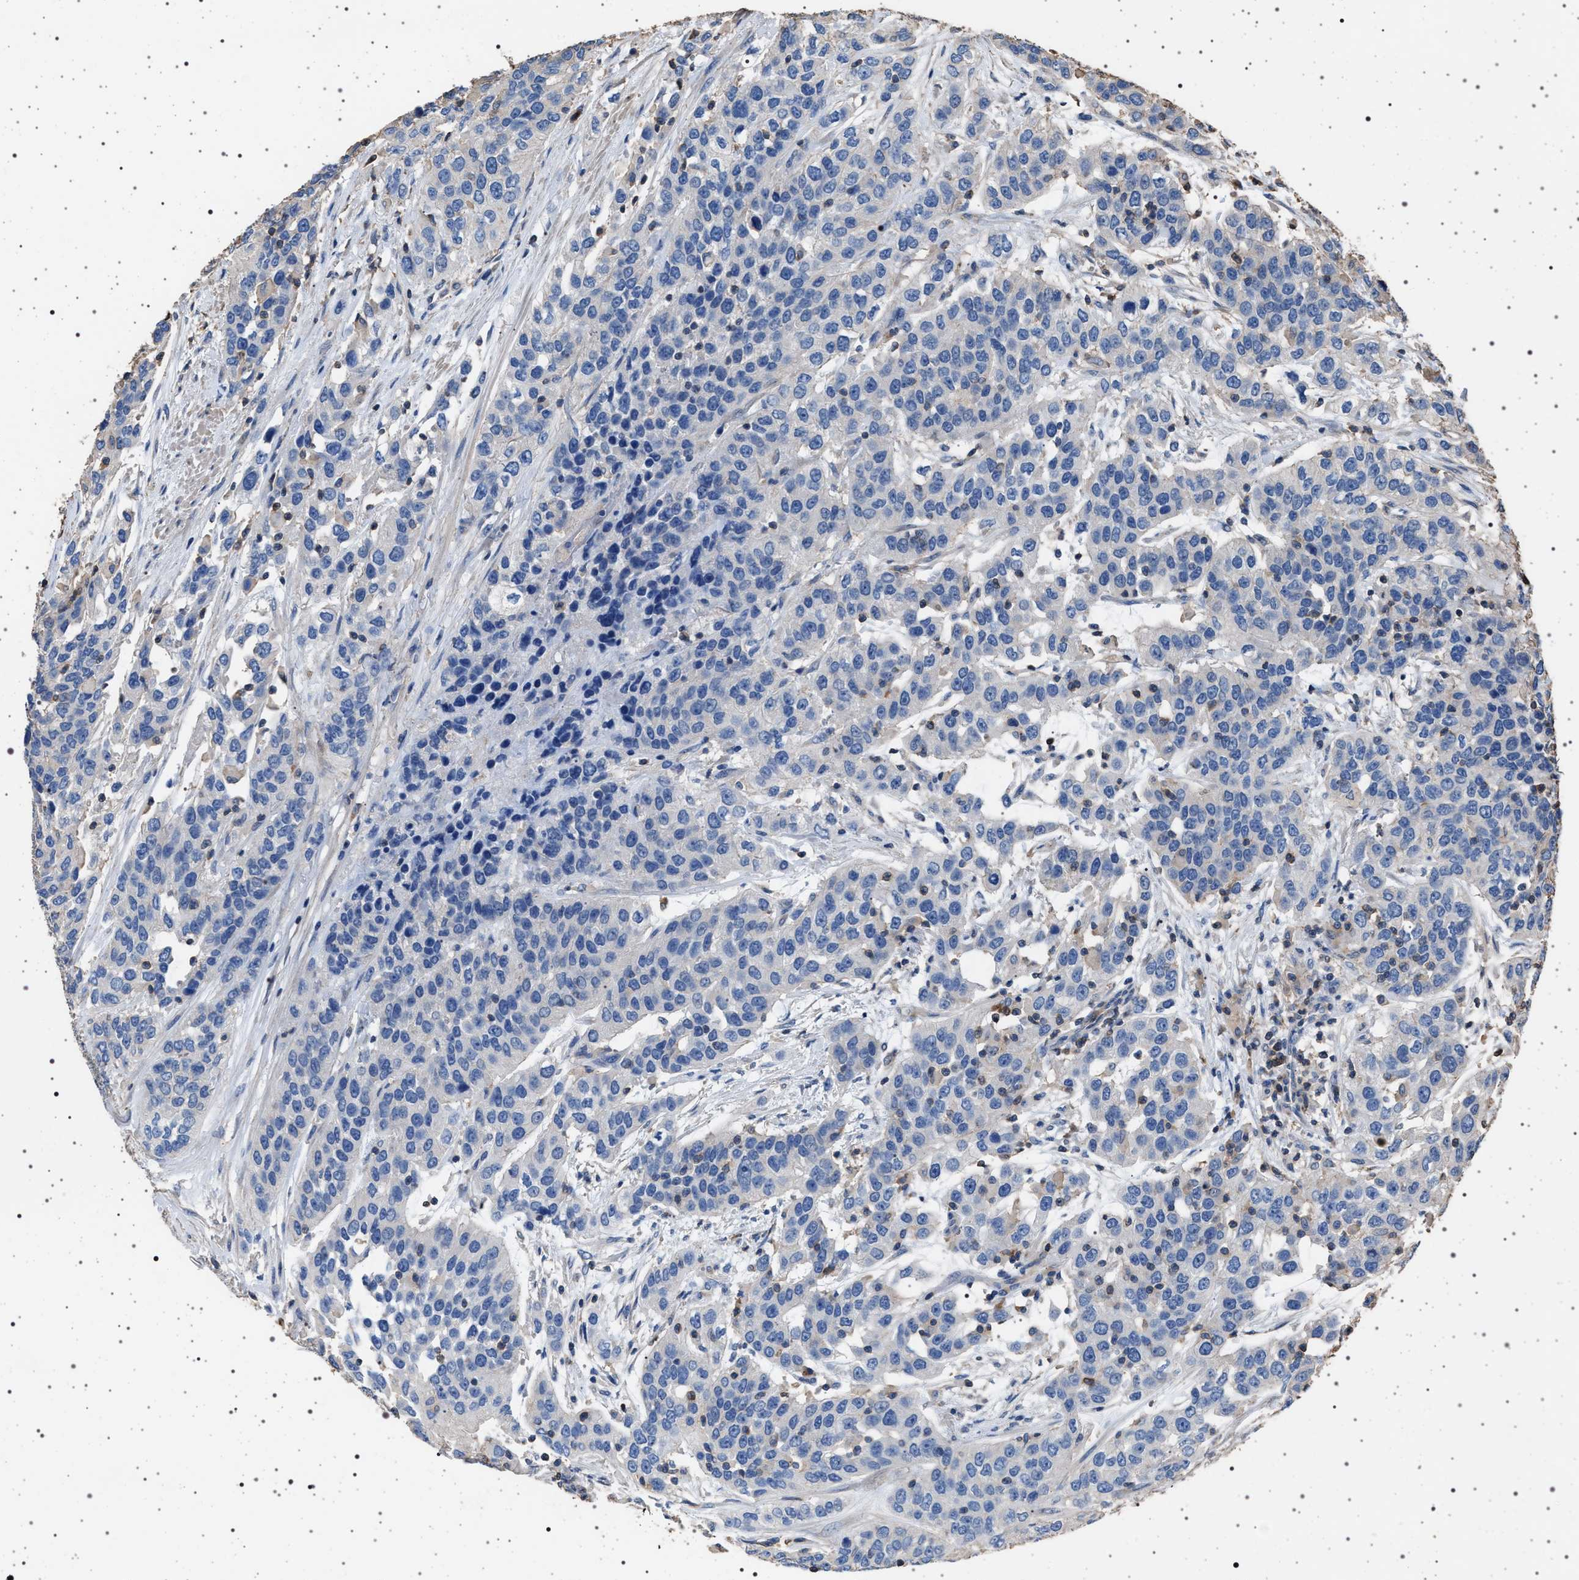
{"staining": {"intensity": "negative", "quantity": "none", "location": "none"}, "tissue": "urothelial cancer", "cell_type": "Tumor cells", "image_type": "cancer", "snomed": [{"axis": "morphology", "description": "Urothelial carcinoma, High grade"}, {"axis": "topography", "description": "Urinary bladder"}], "caption": "Human urothelial cancer stained for a protein using immunohistochemistry exhibits no expression in tumor cells.", "gene": "SMAP2", "patient": {"sex": "female", "age": 80}}